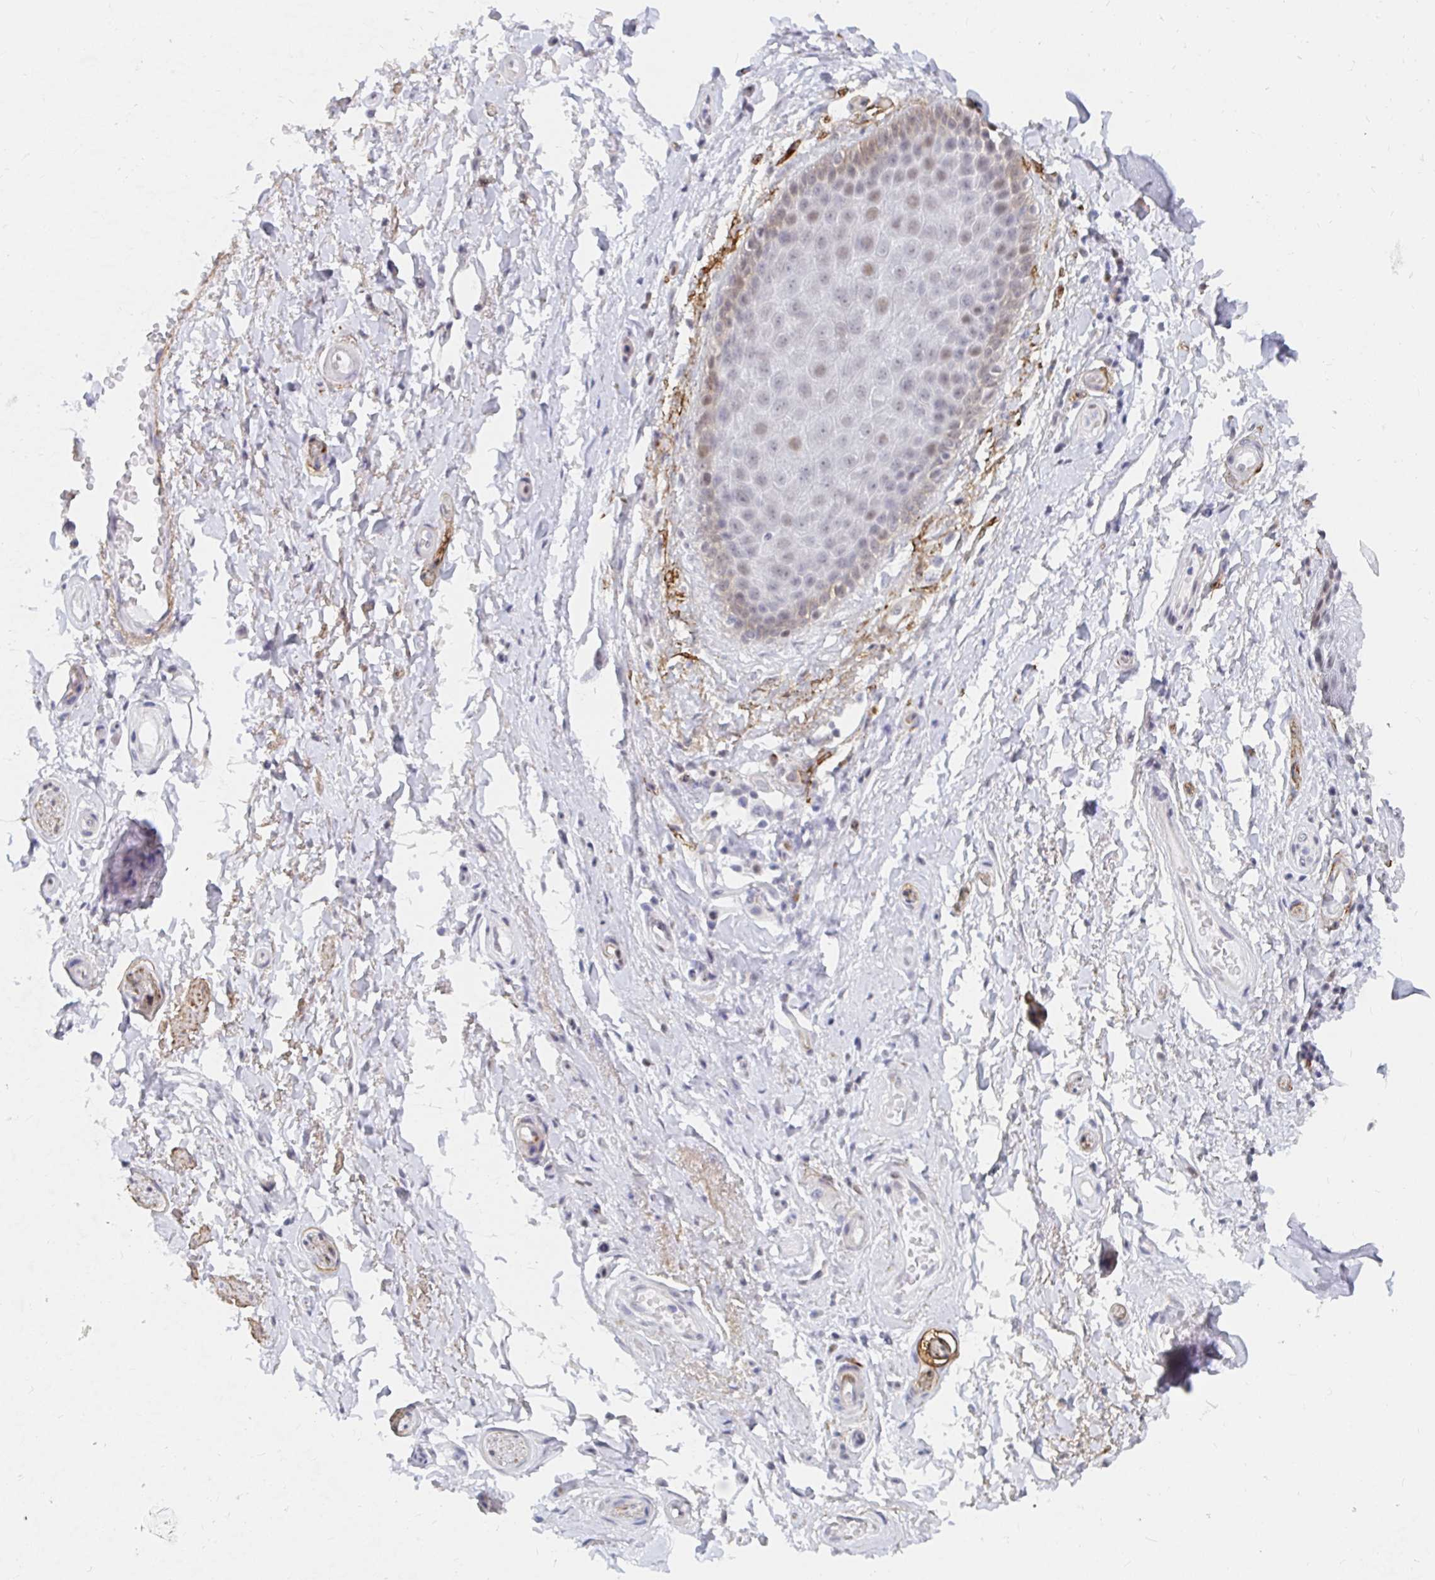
{"staining": {"intensity": "negative", "quantity": "none", "location": "none"}, "tissue": "adipose tissue", "cell_type": "Adipocytes", "image_type": "normal", "snomed": [{"axis": "morphology", "description": "Normal tissue, NOS"}, {"axis": "topography", "description": "Peripheral nerve tissue"}], "caption": "Immunohistochemistry micrograph of unremarkable adipose tissue: adipose tissue stained with DAB (3,3'-diaminobenzidine) demonstrates no significant protein expression in adipocytes.", "gene": "COL28A1", "patient": {"sex": "male", "age": 51}}